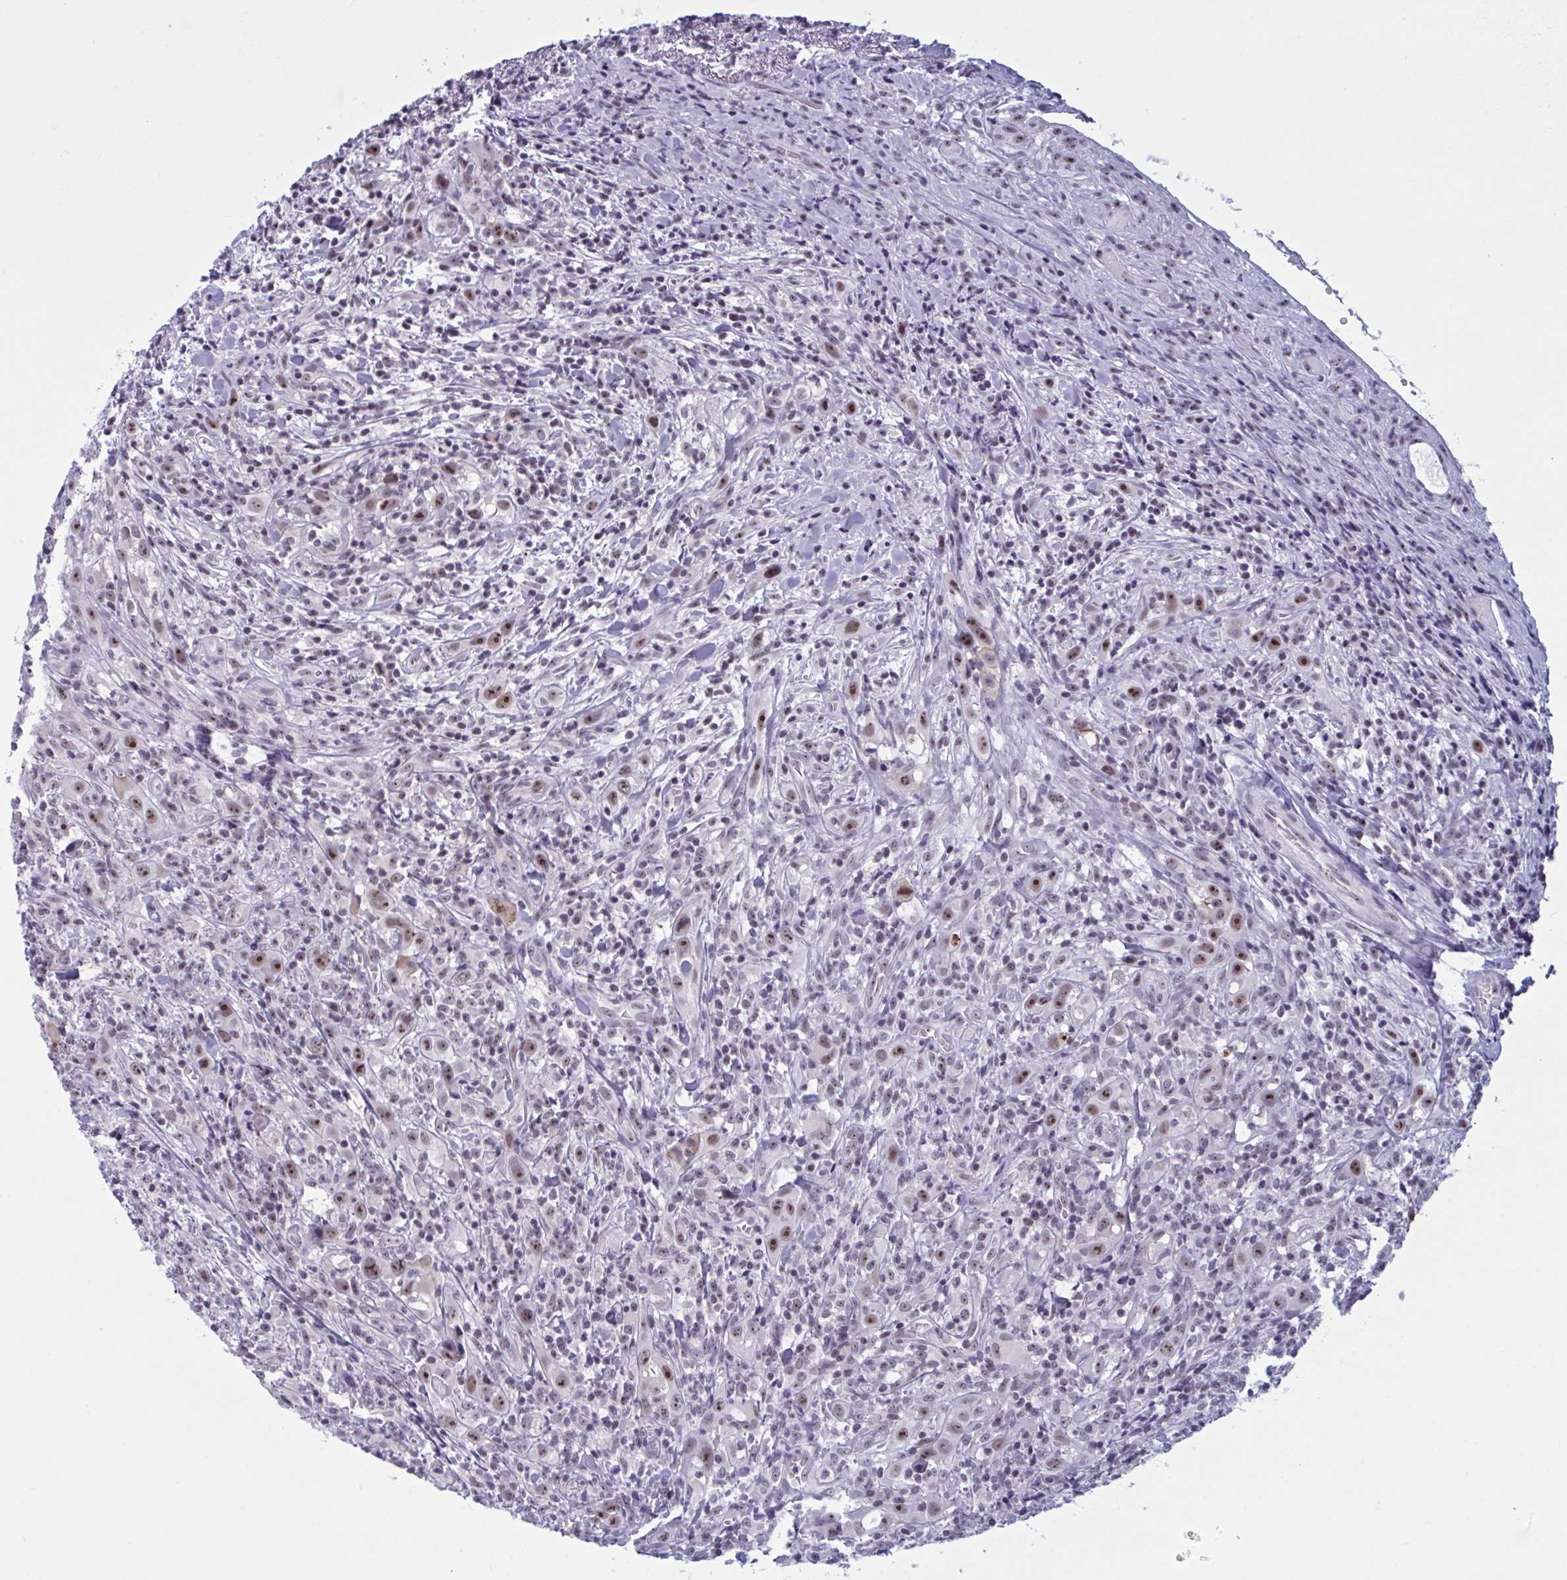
{"staining": {"intensity": "moderate", "quantity": ">75%", "location": "nuclear"}, "tissue": "head and neck cancer", "cell_type": "Tumor cells", "image_type": "cancer", "snomed": [{"axis": "morphology", "description": "Squamous cell carcinoma, NOS"}, {"axis": "topography", "description": "Head-Neck"}], "caption": "Immunohistochemistry (IHC) of head and neck cancer (squamous cell carcinoma) reveals medium levels of moderate nuclear staining in about >75% of tumor cells. (Brightfield microscopy of DAB IHC at high magnification).", "gene": "TGM6", "patient": {"sex": "female", "age": 95}}